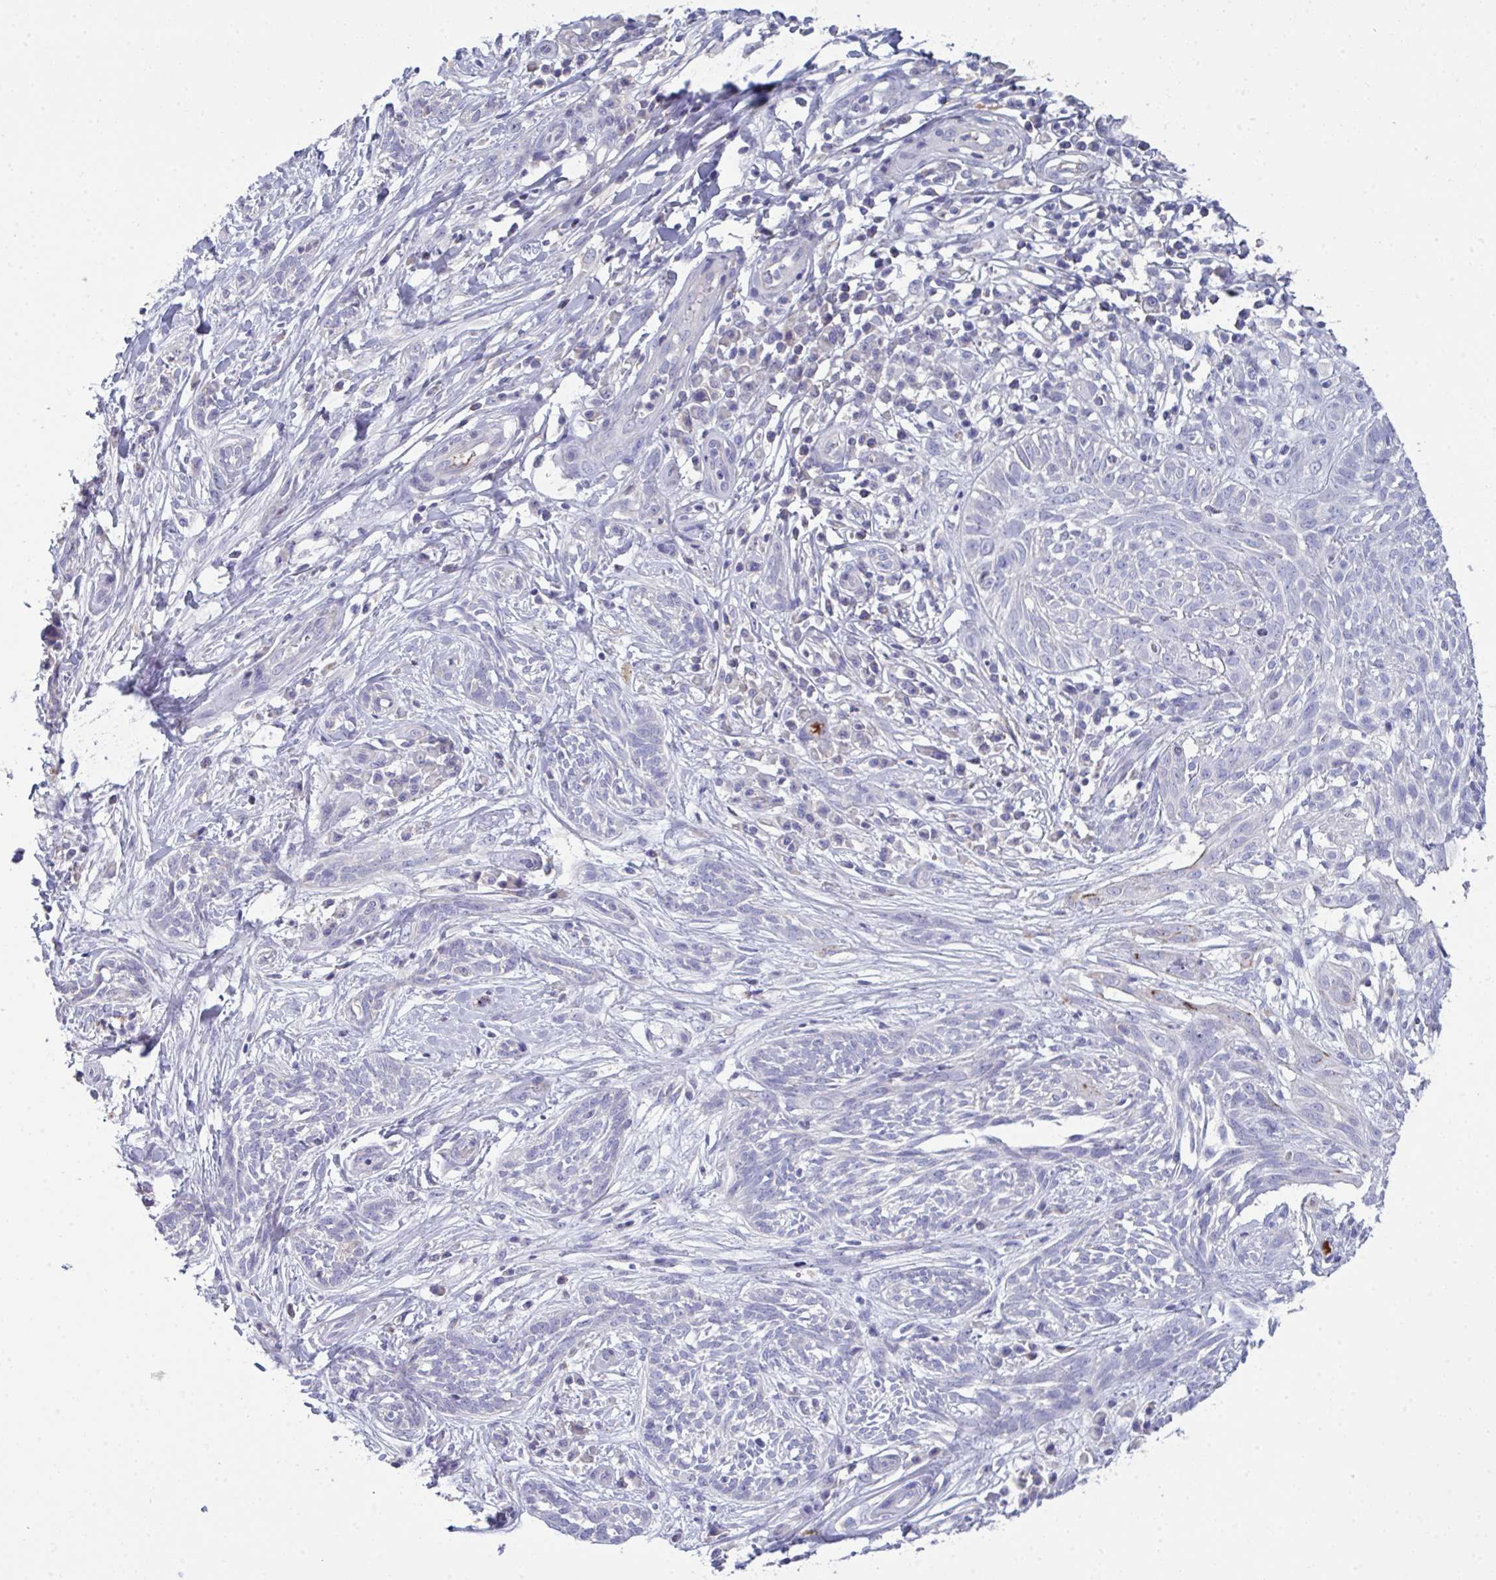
{"staining": {"intensity": "negative", "quantity": "none", "location": "none"}, "tissue": "skin cancer", "cell_type": "Tumor cells", "image_type": "cancer", "snomed": [{"axis": "morphology", "description": "Basal cell carcinoma"}, {"axis": "topography", "description": "Skin"}, {"axis": "topography", "description": "Skin, foot"}], "caption": "Immunohistochemistry image of human skin basal cell carcinoma stained for a protein (brown), which displays no staining in tumor cells.", "gene": "HGFAC", "patient": {"sex": "female", "age": 86}}